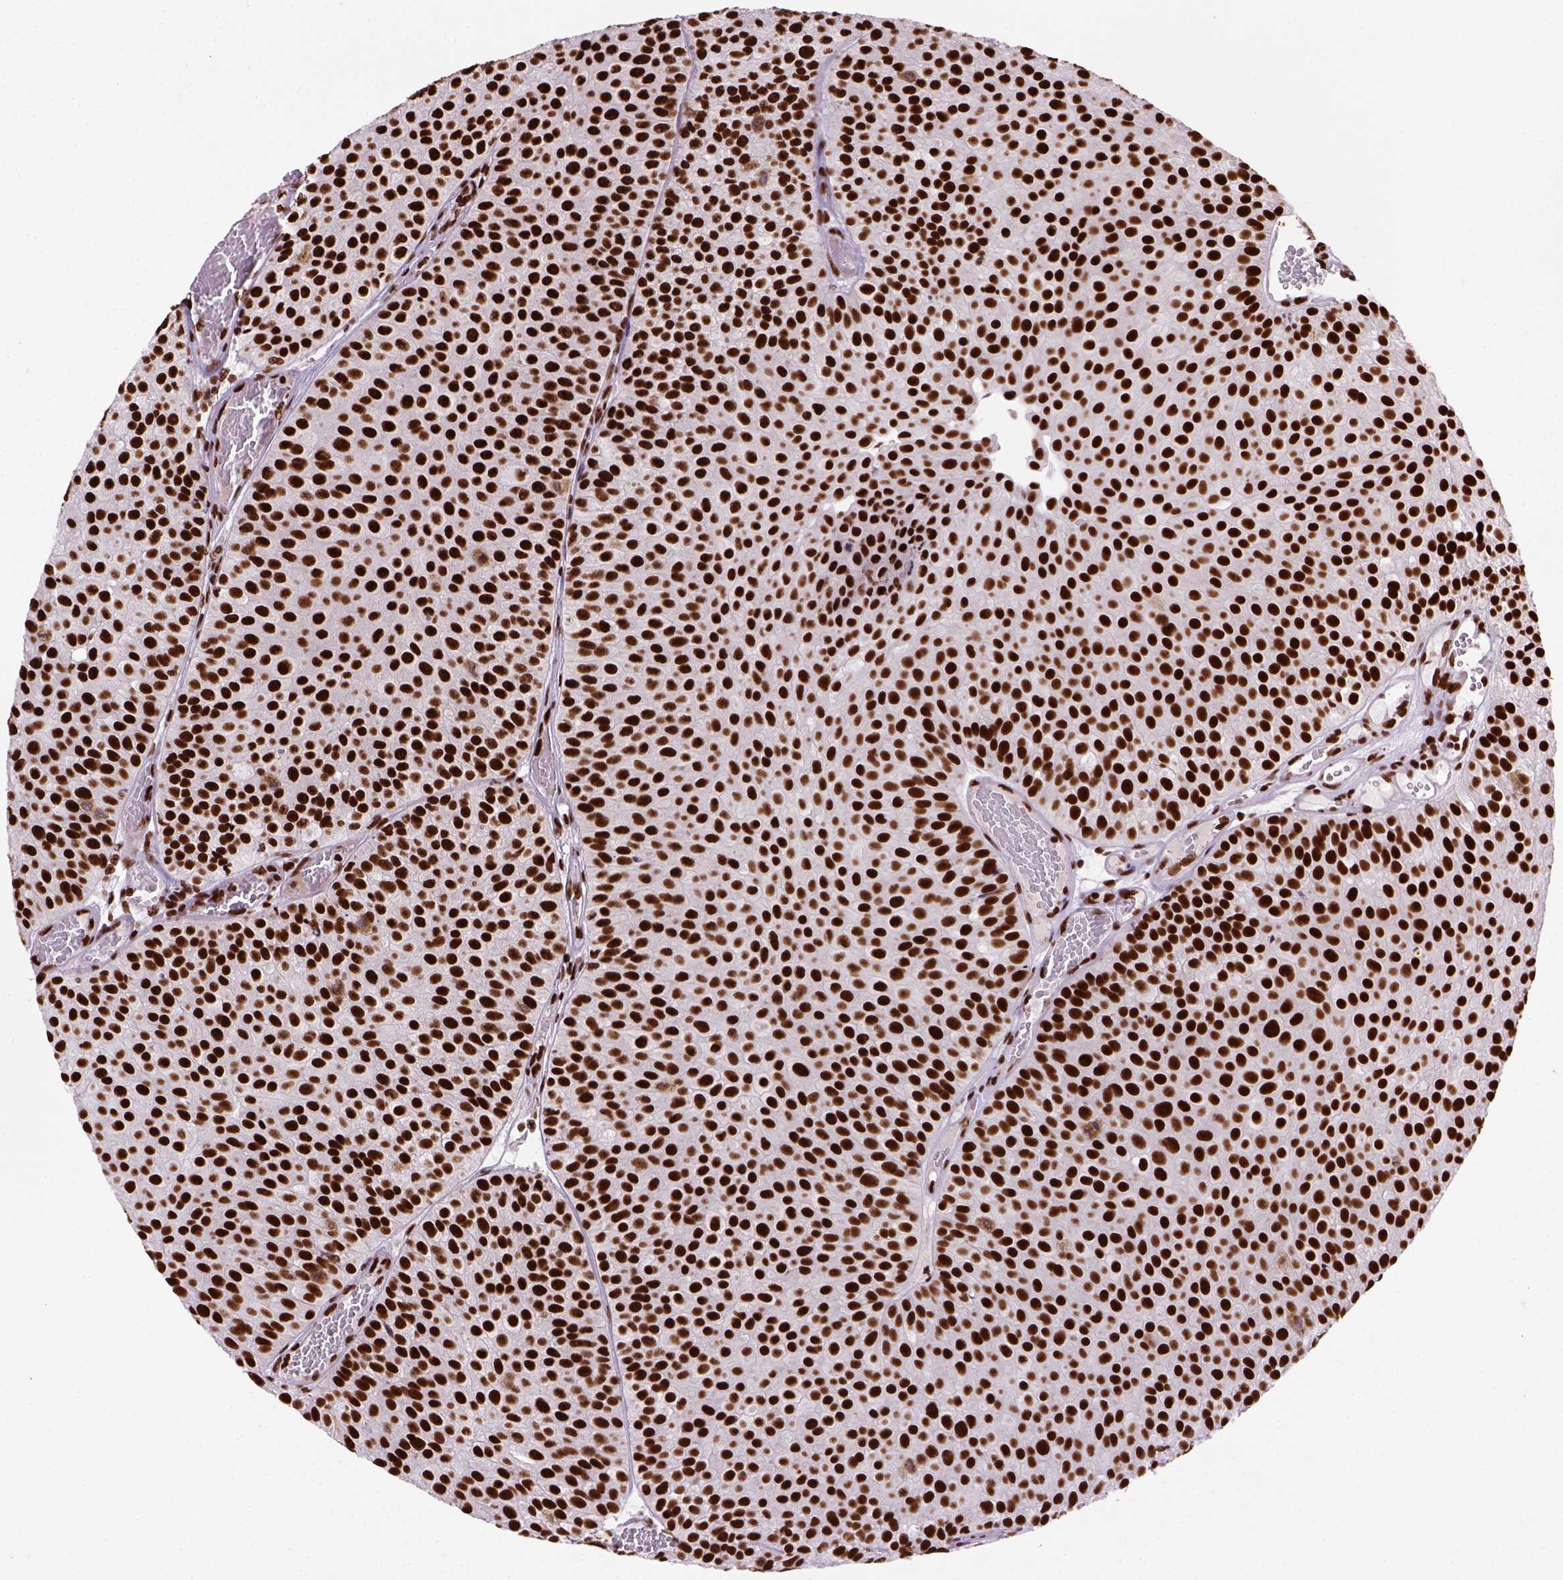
{"staining": {"intensity": "strong", "quantity": ">75%", "location": "nuclear"}, "tissue": "urothelial cancer", "cell_type": "Tumor cells", "image_type": "cancer", "snomed": [{"axis": "morphology", "description": "Urothelial carcinoma, Low grade"}, {"axis": "topography", "description": "Urinary bladder"}], "caption": "Immunohistochemical staining of urothelial cancer displays high levels of strong nuclear expression in approximately >75% of tumor cells.", "gene": "NSMCE2", "patient": {"sex": "female", "age": 87}}